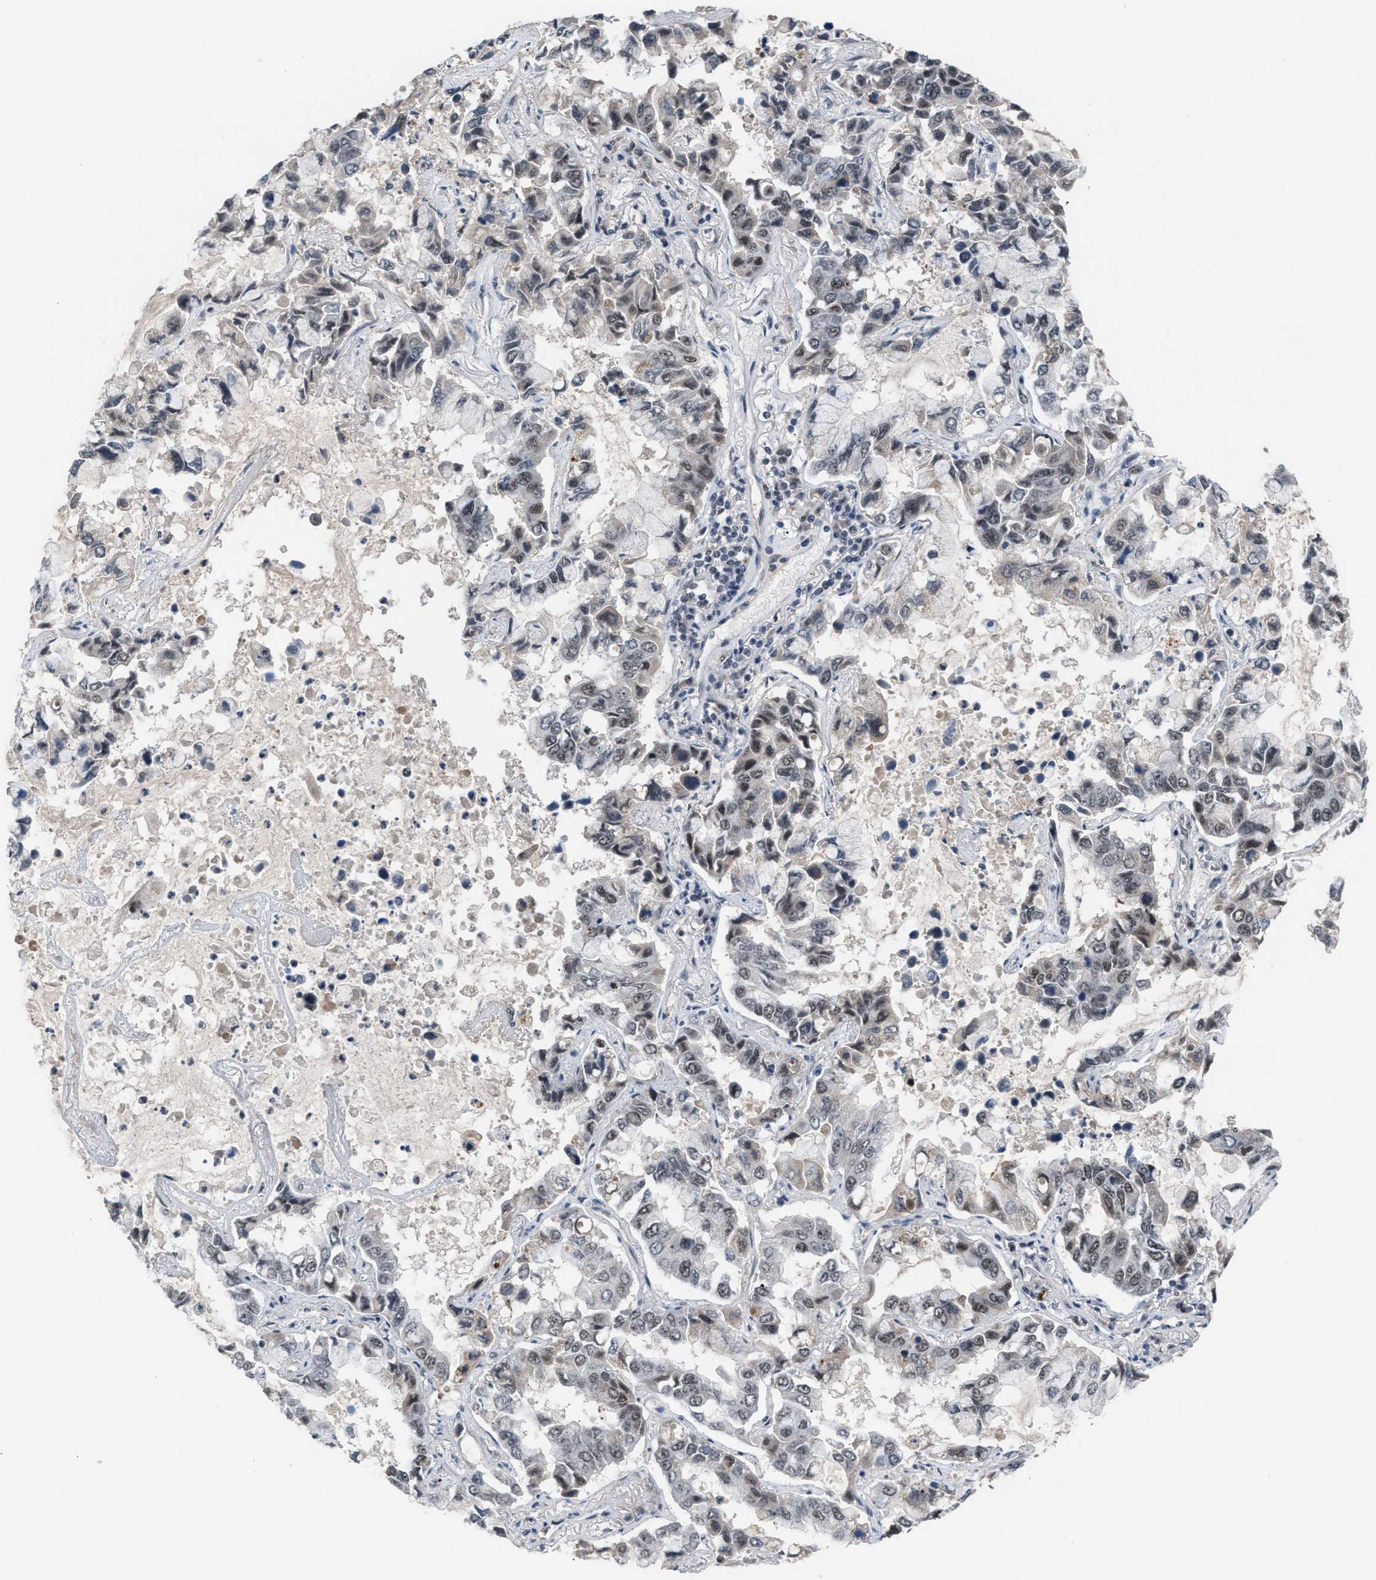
{"staining": {"intensity": "weak", "quantity": "25%-75%", "location": "nuclear"}, "tissue": "lung cancer", "cell_type": "Tumor cells", "image_type": "cancer", "snomed": [{"axis": "morphology", "description": "Adenocarcinoma, NOS"}, {"axis": "topography", "description": "Lung"}], "caption": "Immunohistochemical staining of lung adenocarcinoma demonstrates low levels of weak nuclear protein expression in approximately 25%-75% of tumor cells.", "gene": "PRPF4", "patient": {"sex": "male", "age": 64}}